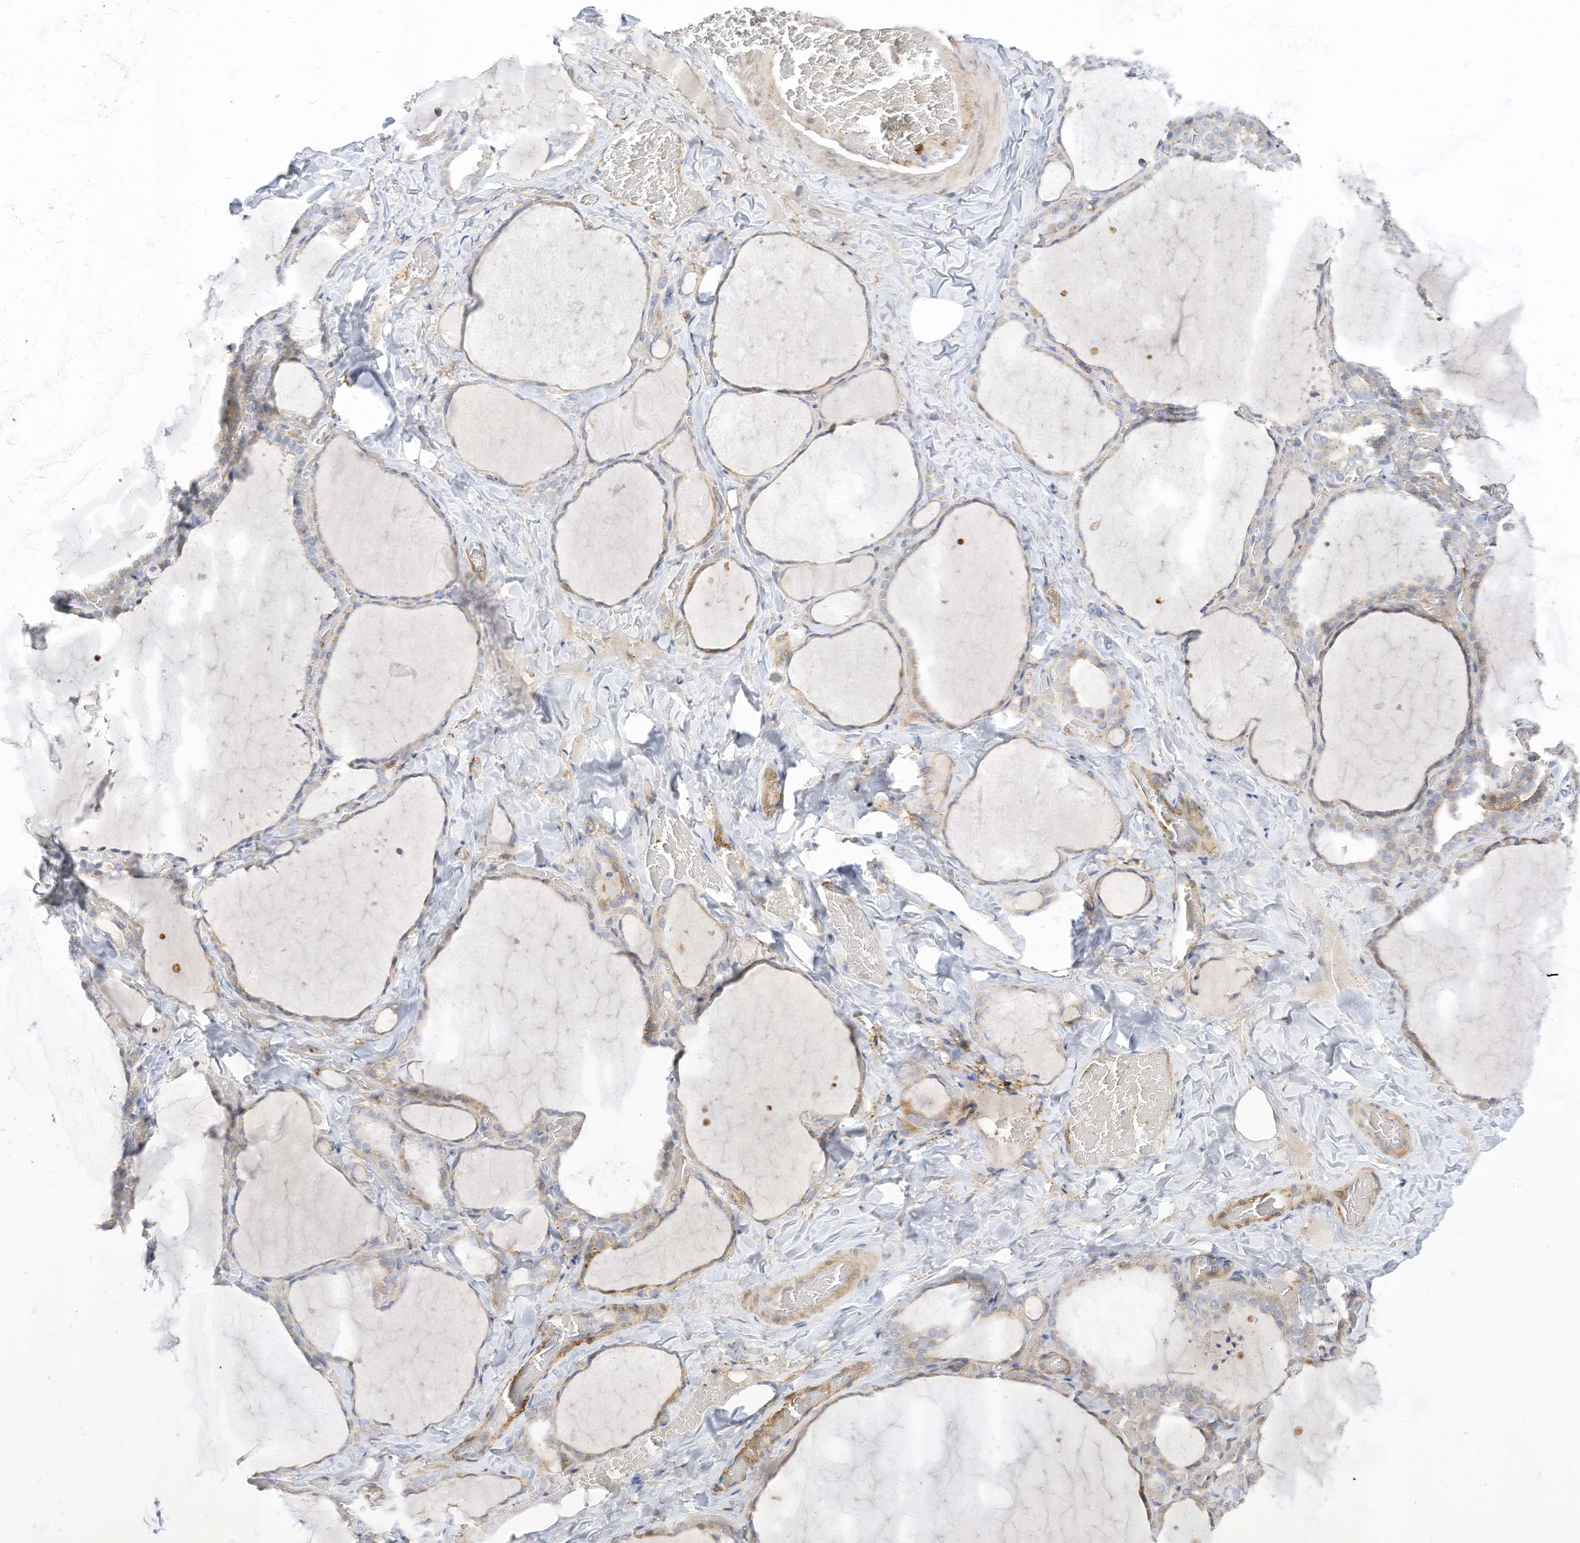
{"staining": {"intensity": "negative", "quantity": "none", "location": "none"}, "tissue": "thyroid gland", "cell_type": "Glandular cells", "image_type": "normal", "snomed": [{"axis": "morphology", "description": "Normal tissue, NOS"}, {"axis": "topography", "description": "Thyroid gland"}], "caption": "This is an IHC micrograph of normal thyroid gland. There is no expression in glandular cells.", "gene": "ATP13A1", "patient": {"sex": "female", "age": 22}}